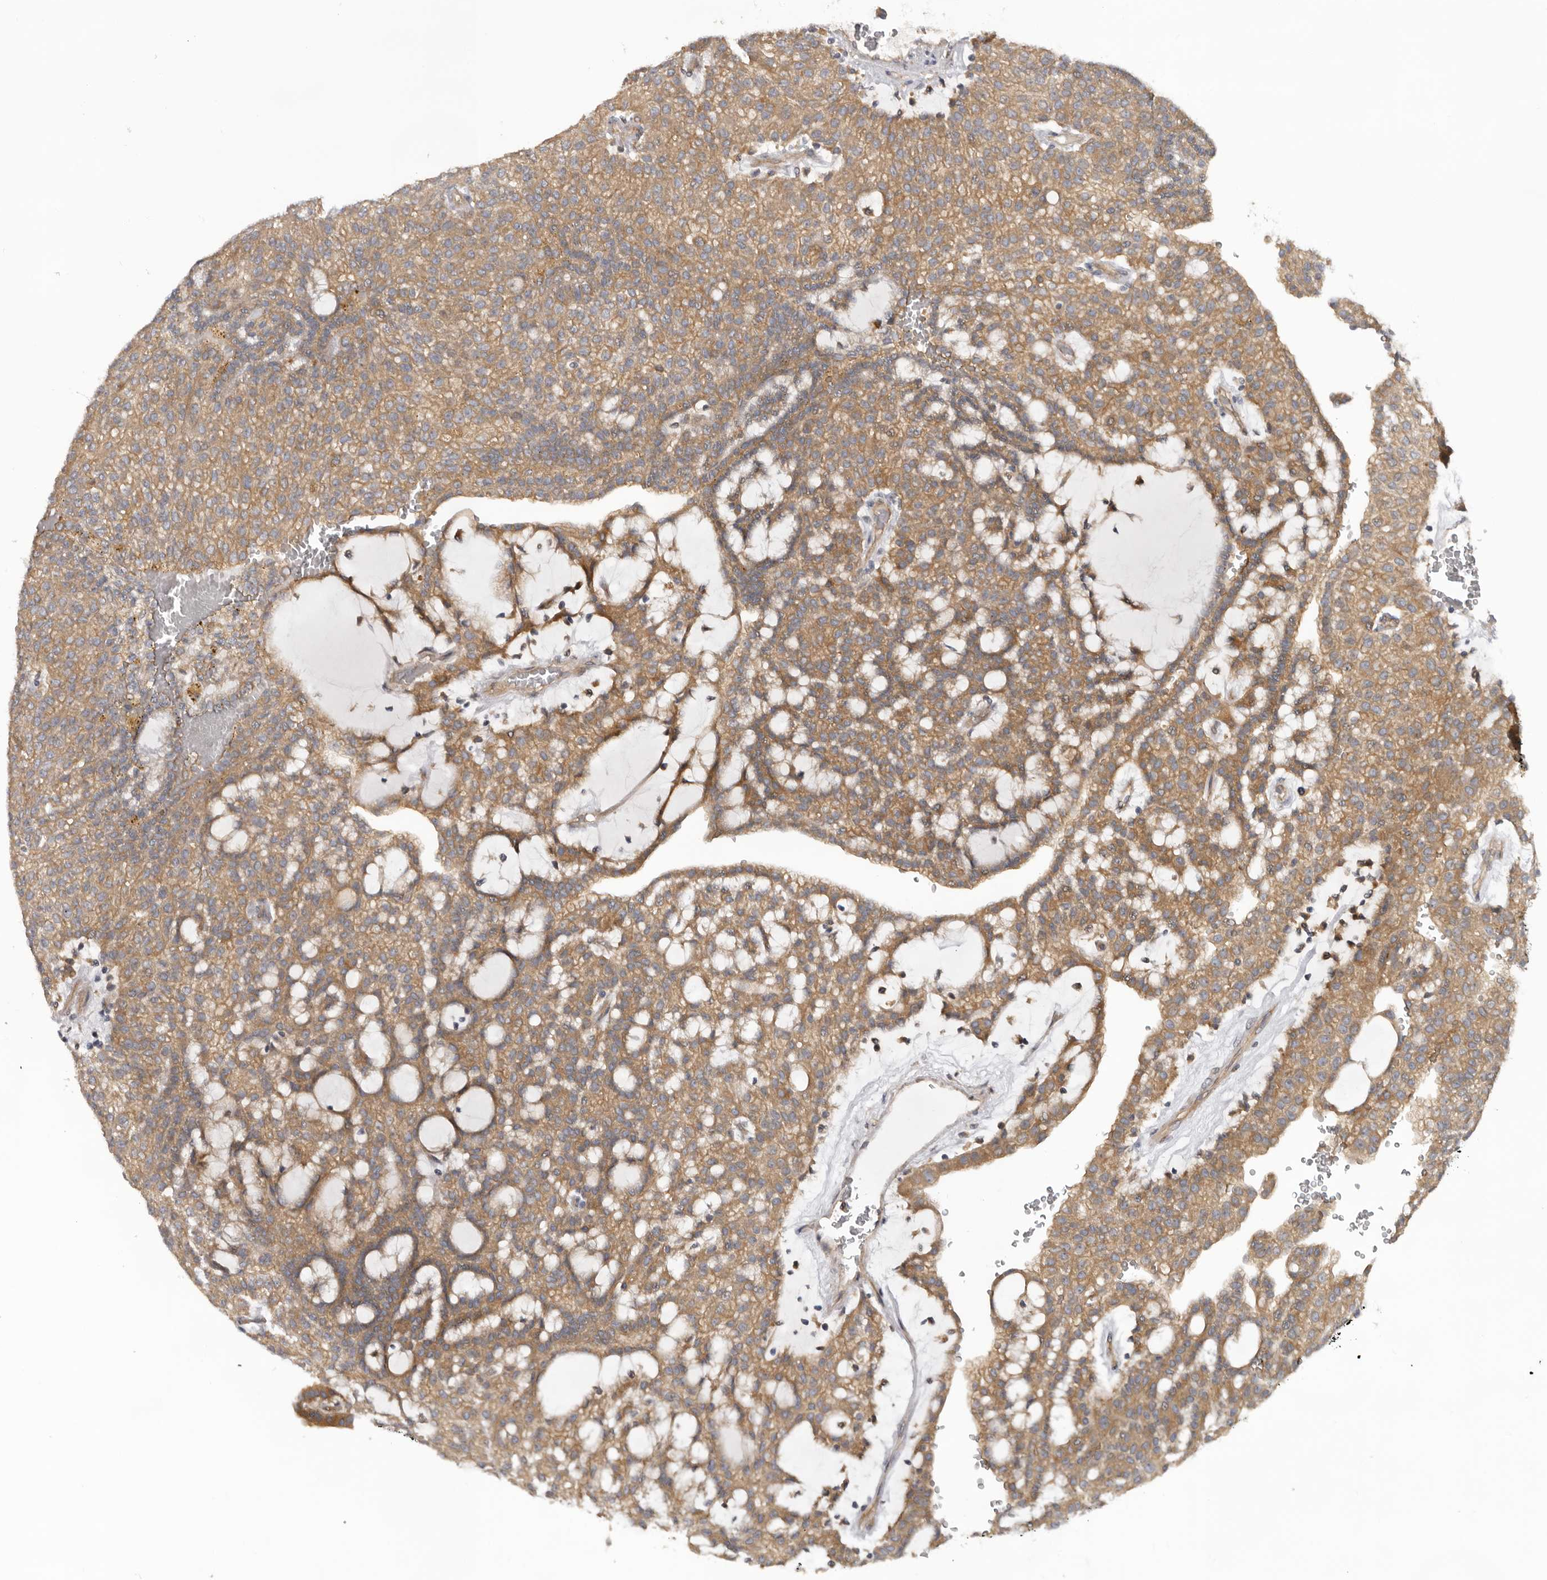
{"staining": {"intensity": "moderate", "quantity": ">75%", "location": "cytoplasmic/membranous"}, "tissue": "renal cancer", "cell_type": "Tumor cells", "image_type": "cancer", "snomed": [{"axis": "morphology", "description": "Adenocarcinoma, NOS"}, {"axis": "topography", "description": "Kidney"}], "caption": "Immunohistochemistry histopathology image of renal cancer stained for a protein (brown), which shows medium levels of moderate cytoplasmic/membranous expression in about >75% of tumor cells.", "gene": "HINT3", "patient": {"sex": "male", "age": 63}}